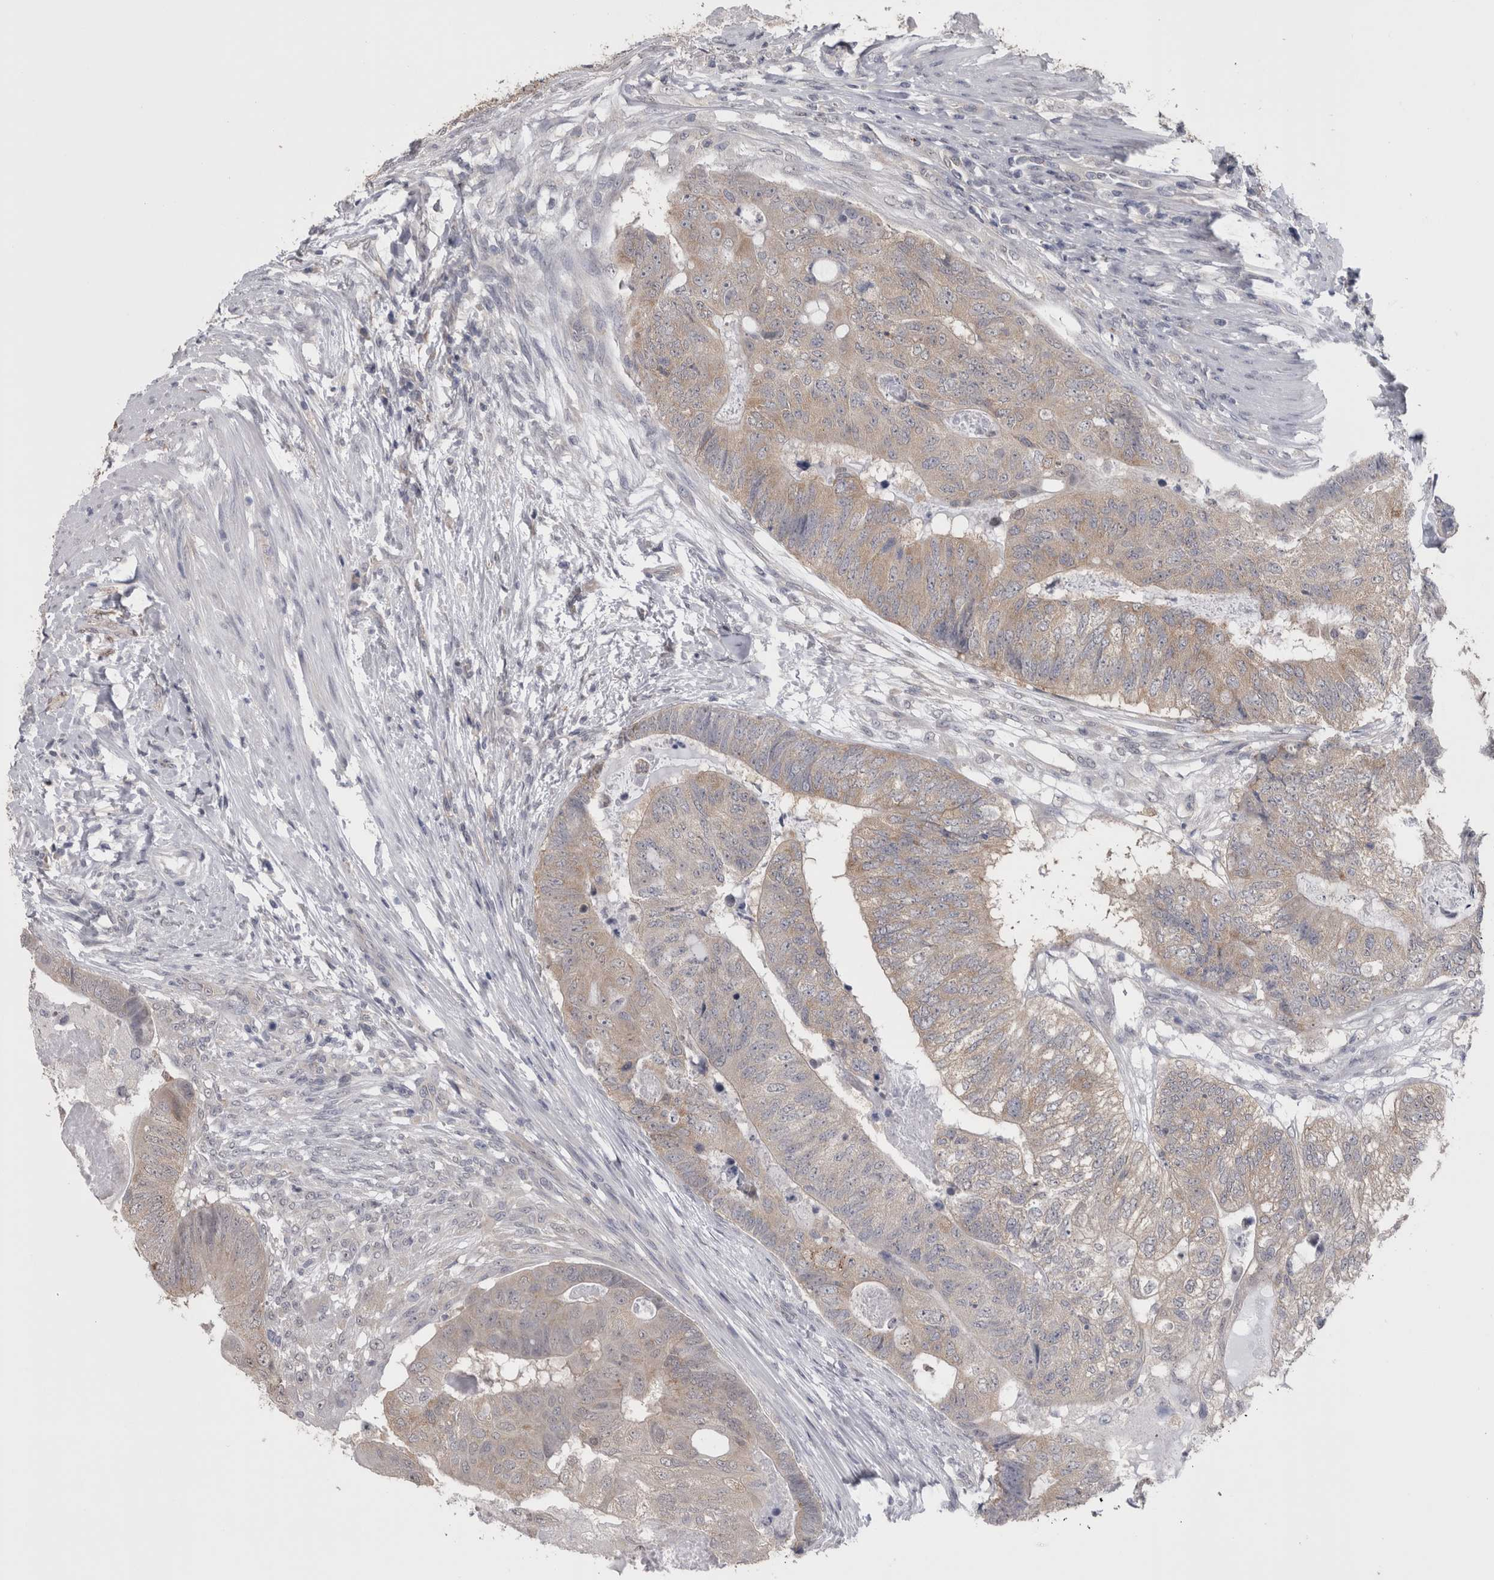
{"staining": {"intensity": "weak", "quantity": "25%-75%", "location": "cytoplasmic/membranous"}, "tissue": "colorectal cancer", "cell_type": "Tumor cells", "image_type": "cancer", "snomed": [{"axis": "morphology", "description": "Adenocarcinoma, NOS"}, {"axis": "topography", "description": "Colon"}], "caption": "This is a micrograph of immunohistochemistry staining of colorectal cancer (adenocarcinoma), which shows weak positivity in the cytoplasmic/membranous of tumor cells.", "gene": "DDX6", "patient": {"sex": "female", "age": 67}}